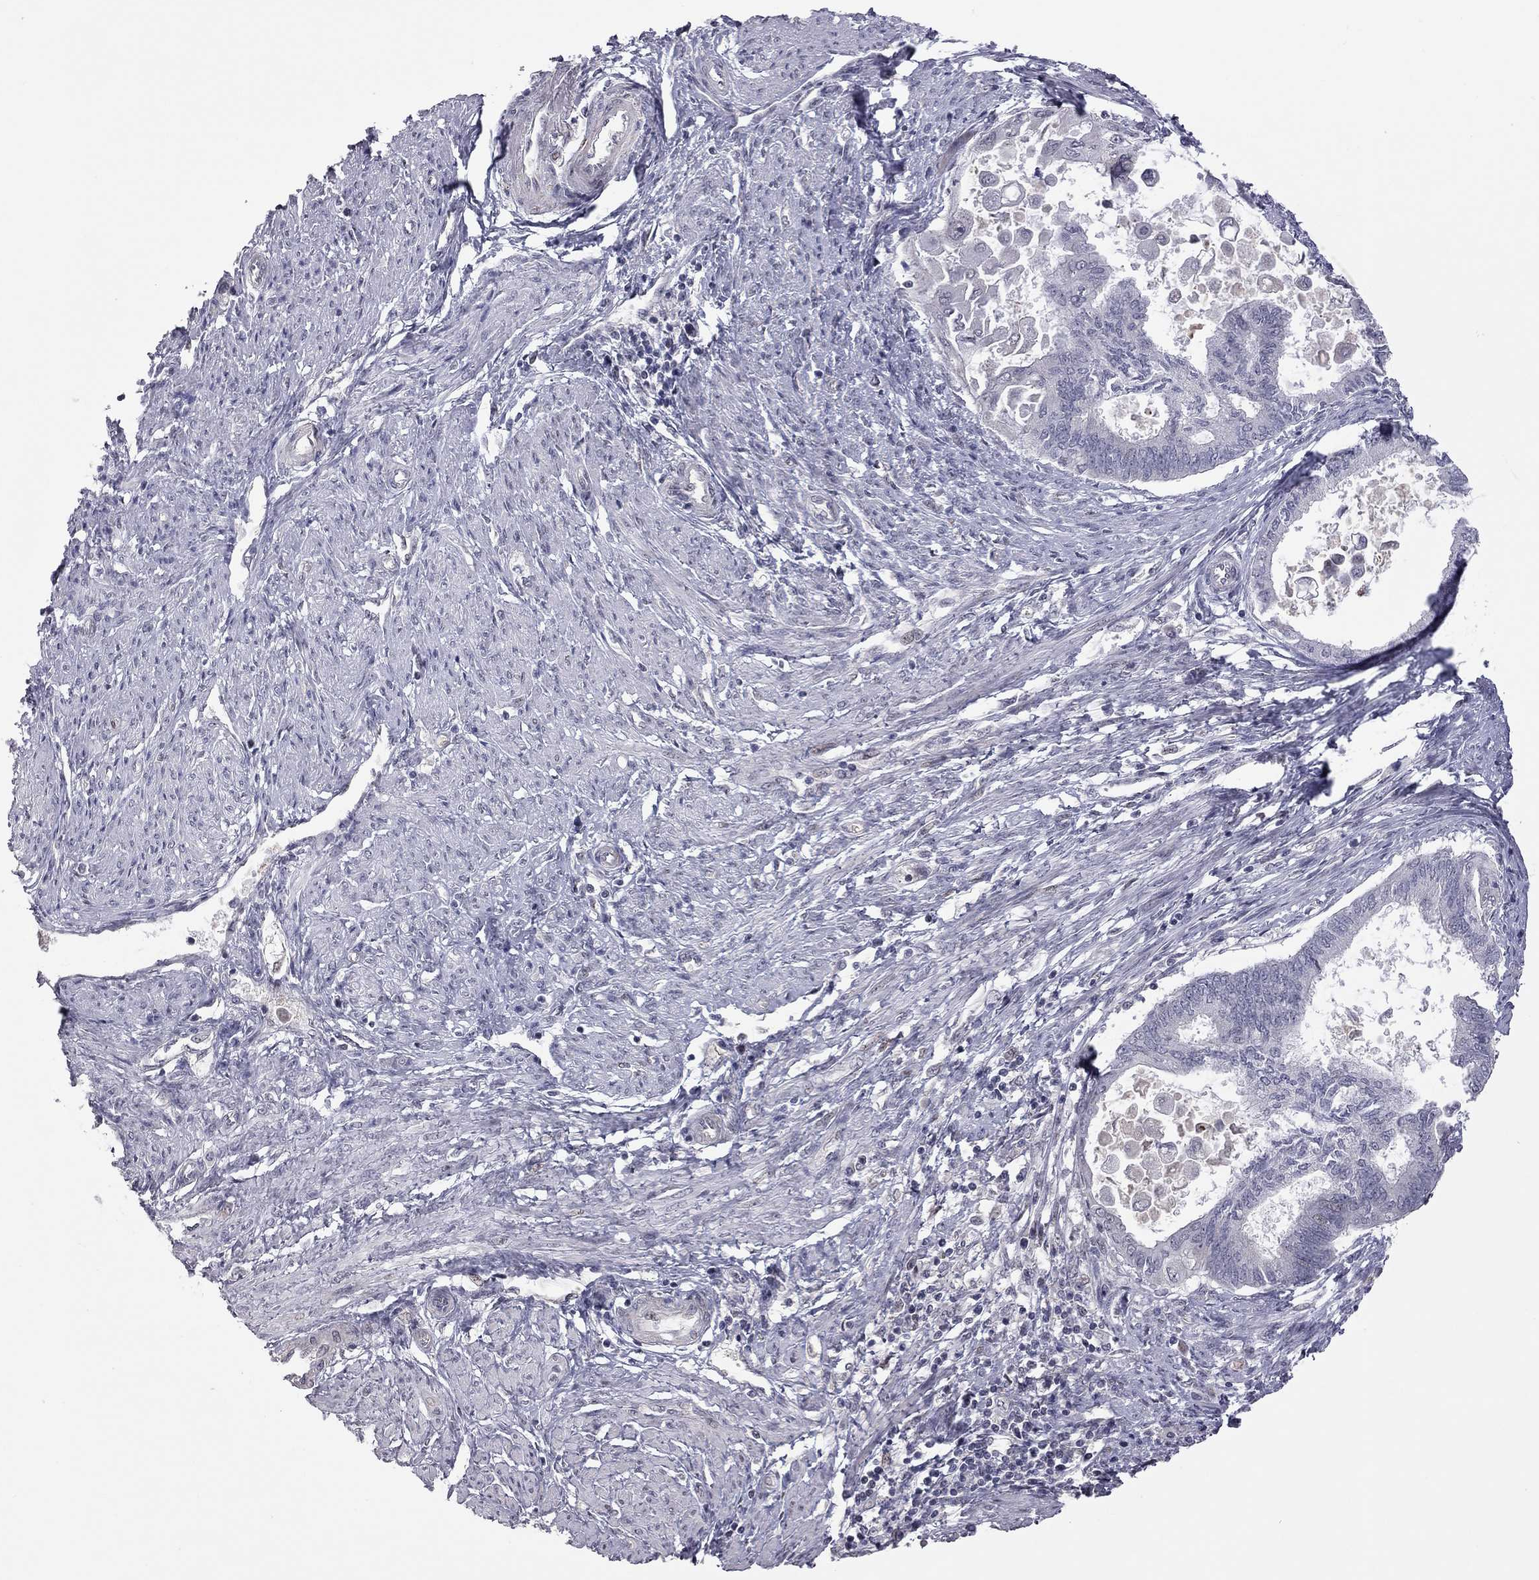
{"staining": {"intensity": "negative", "quantity": "none", "location": "none"}, "tissue": "endometrial cancer", "cell_type": "Tumor cells", "image_type": "cancer", "snomed": [{"axis": "morphology", "description": "Adenocarcinoma, NOS"}, {"axis": "topography", "description": "Endometrium"}], "caption": "This histopathology image is of endometrial adenocarcinoma stained with immunohistochemistry (IHC) to label a protein in brown with the nuclei are counter-stained blue. There is no positivity in tumor cells.", "gene": "MC3R", "patient": {"sex": "female", "age": 86}}